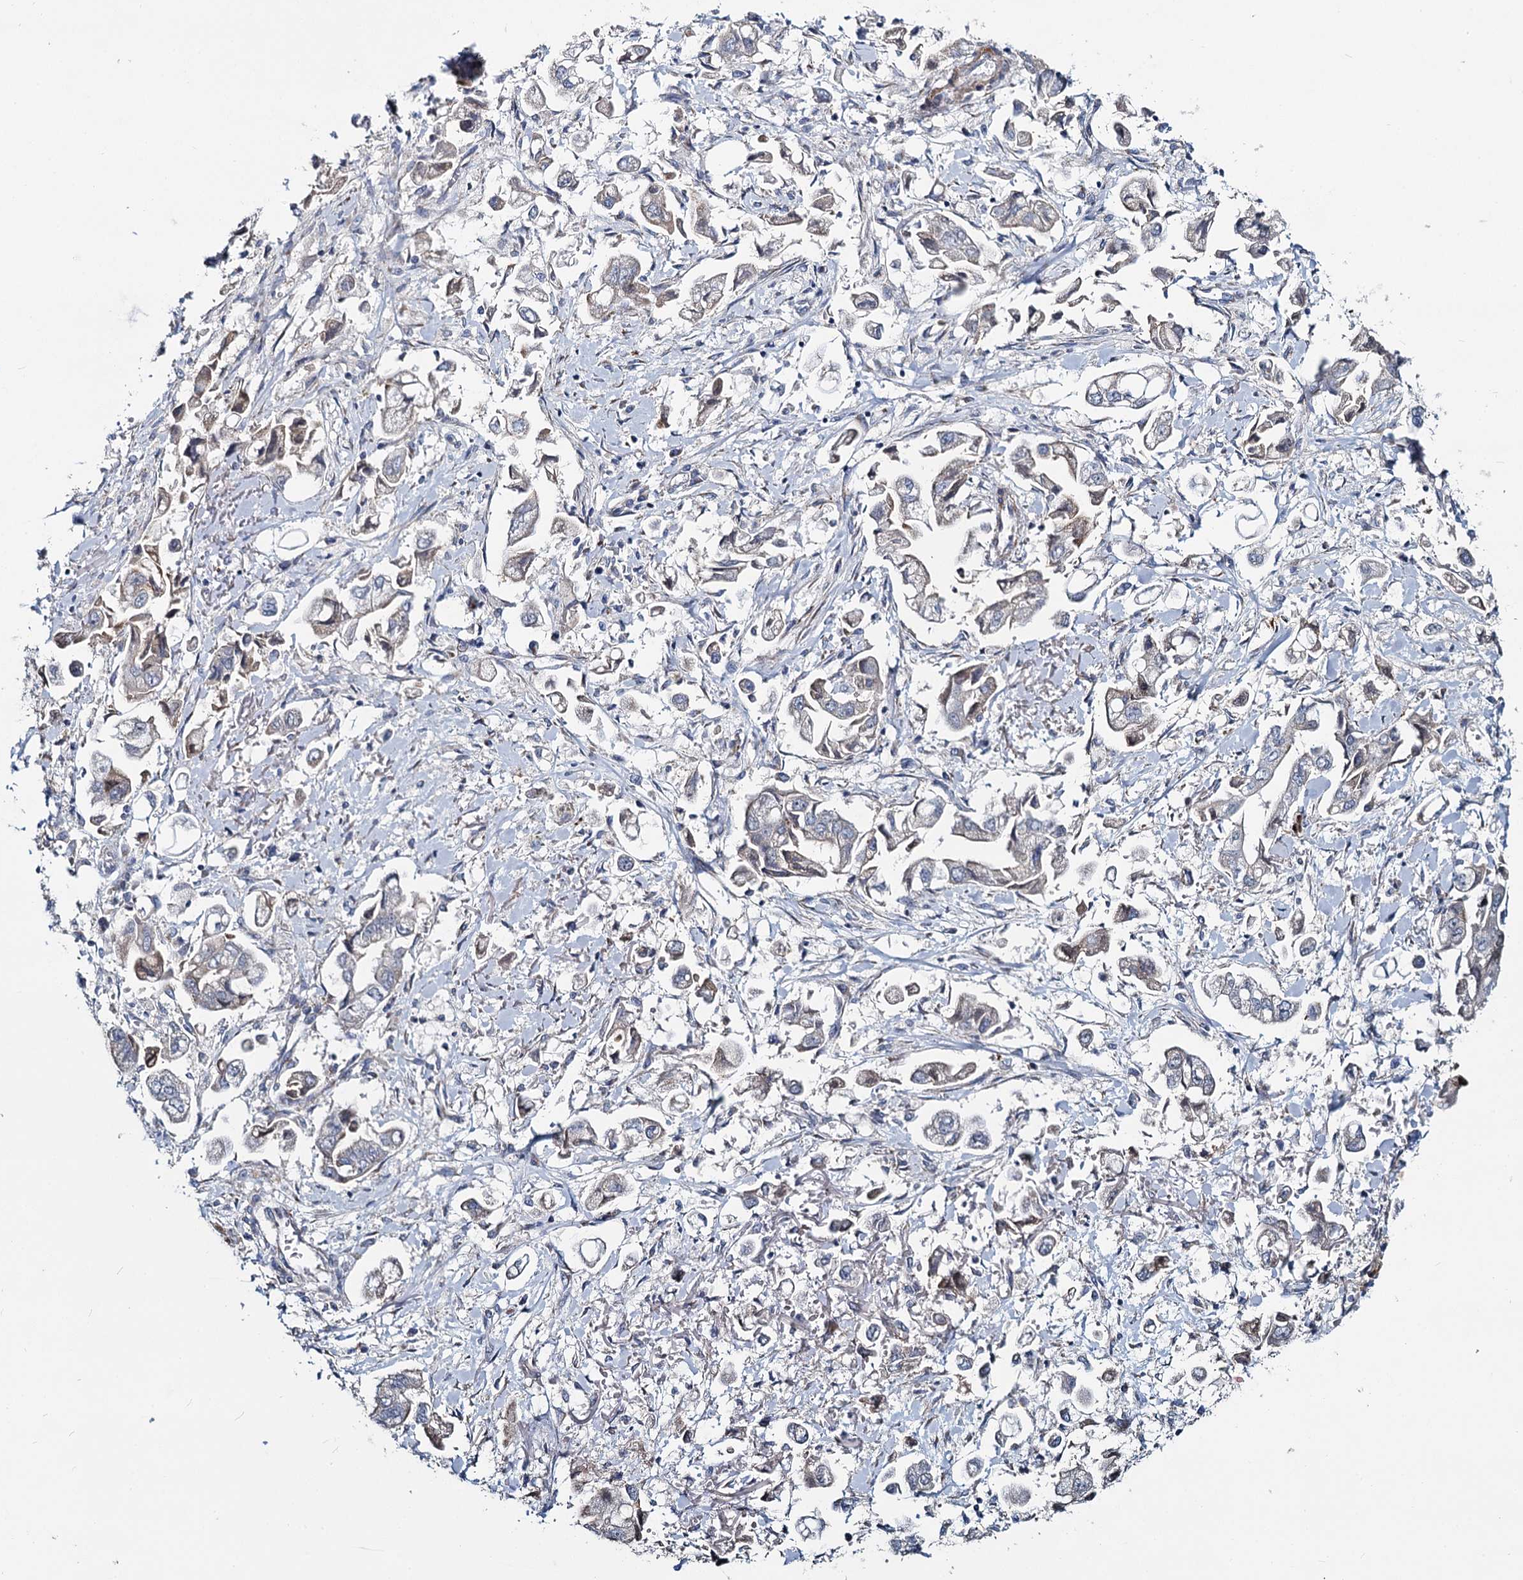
{"staining": {"intensity": "weak", "quantity": "<25%", "location": "cytoplasmic/membranous"}, "tissue": "stomach cancer", "cell_type": "Tumor cells", "image_type": "cancer", "snomed": [{"axis": "morphology", "description": "Adenocarcinoma, NOS"}, {"axis": "topography", "description": "Stomach"}], "caption": "There is no significant expression in tumor cells of adenocarcinoma (stomach).", "gene": "DCUN1D2", "patient": {"sex": "male", "age": 62}}